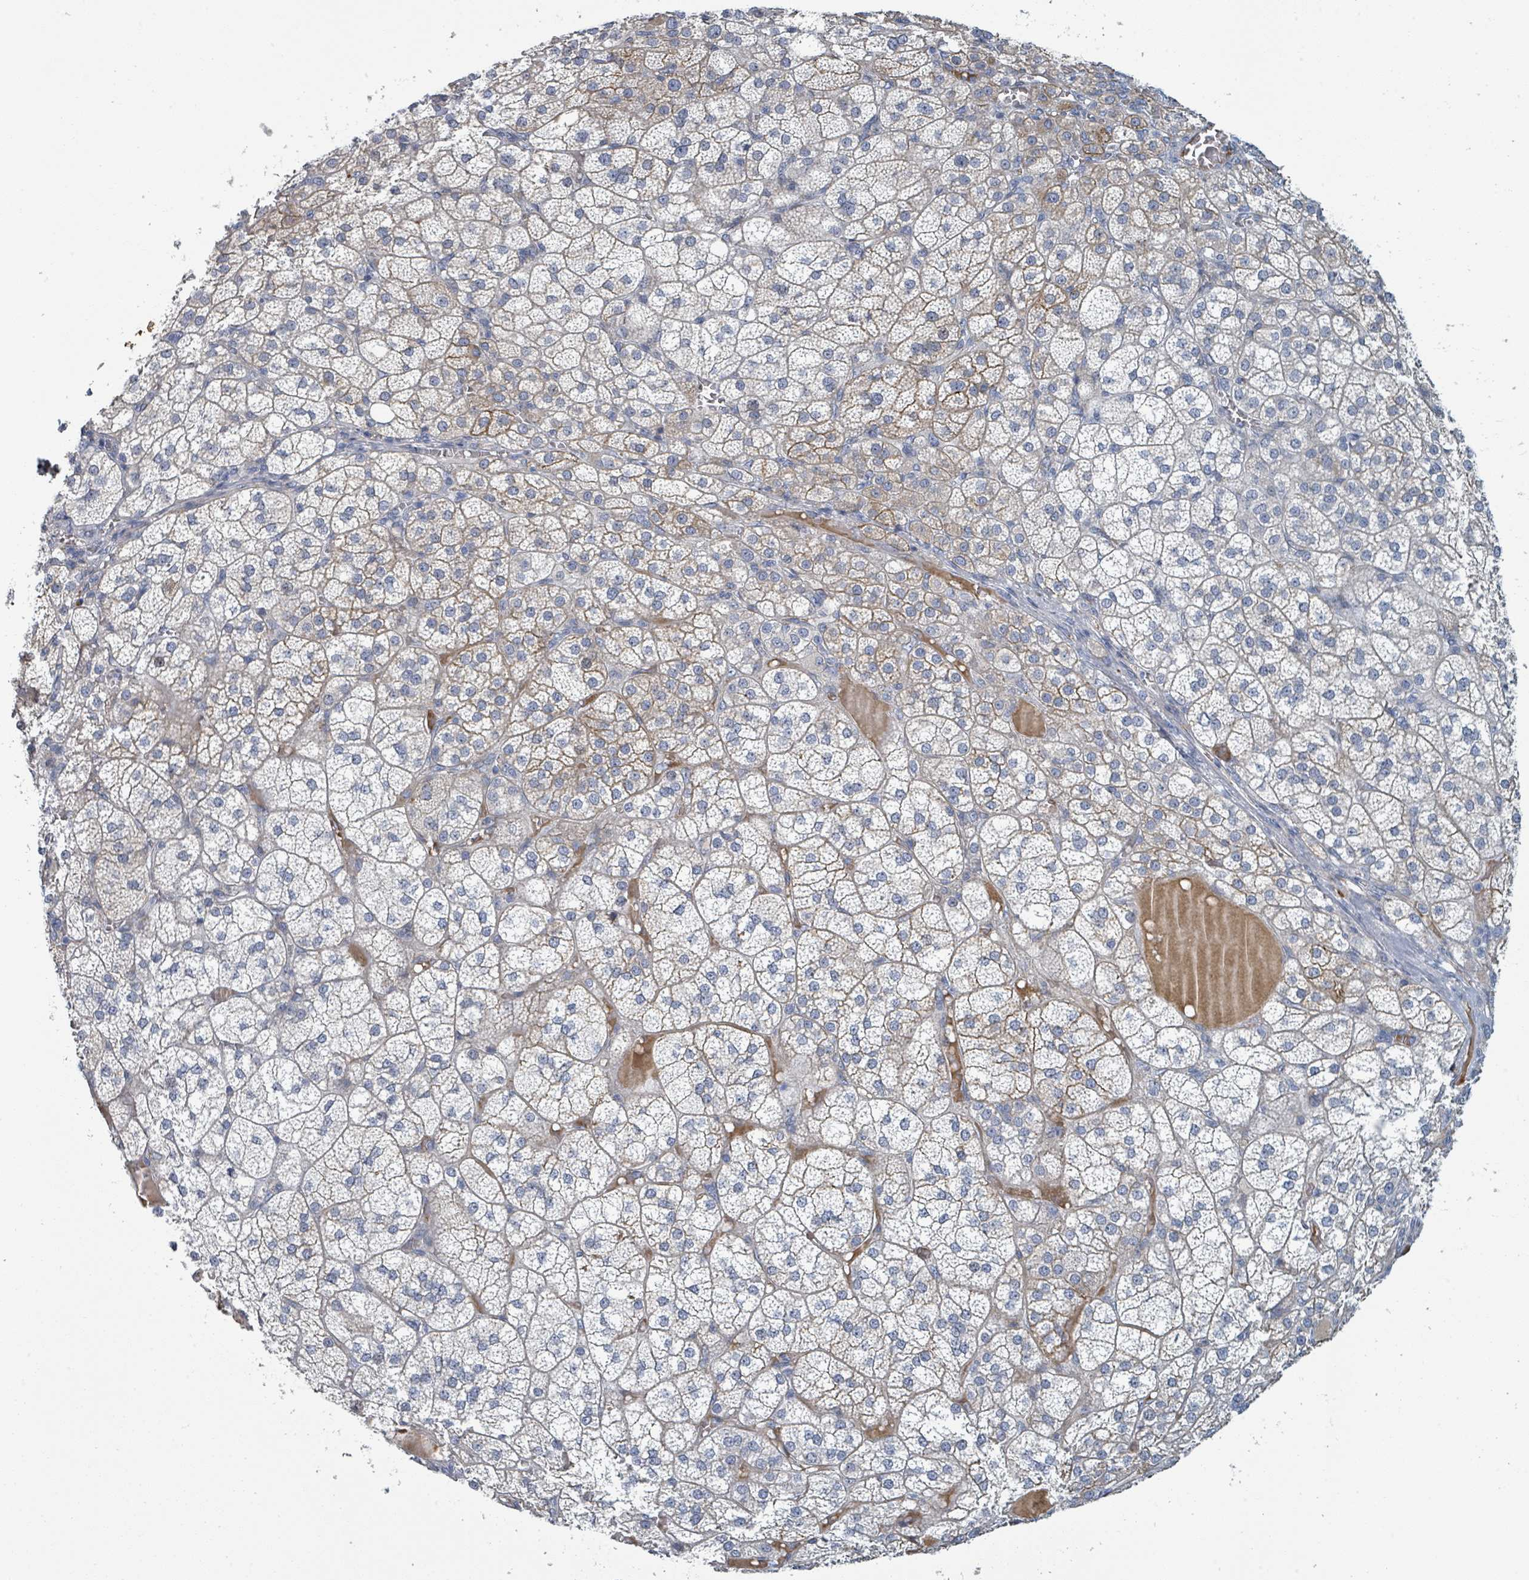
{"staining": {"intensity": "moderate", "quantity": "25%-75%", "location": "cytoplasmic/membranous"}, "tissue": "adrenal gland", "cell_type": "Glandular cells", "image_type": "normal", "snomed": [{"axis": "morphology", "description": "Normal tissue, NOS"}, {"axis": "topography", "description": "Adrenal gland"}], "caption": "Moderate cytoplasmic/membranous staining for a protein is appreciated in approximately 25%-75% of glandular cells of benign adrenal gland using IHC.", "gene": "RAB33B", "patient": {"sex": "female", "age": 60}}